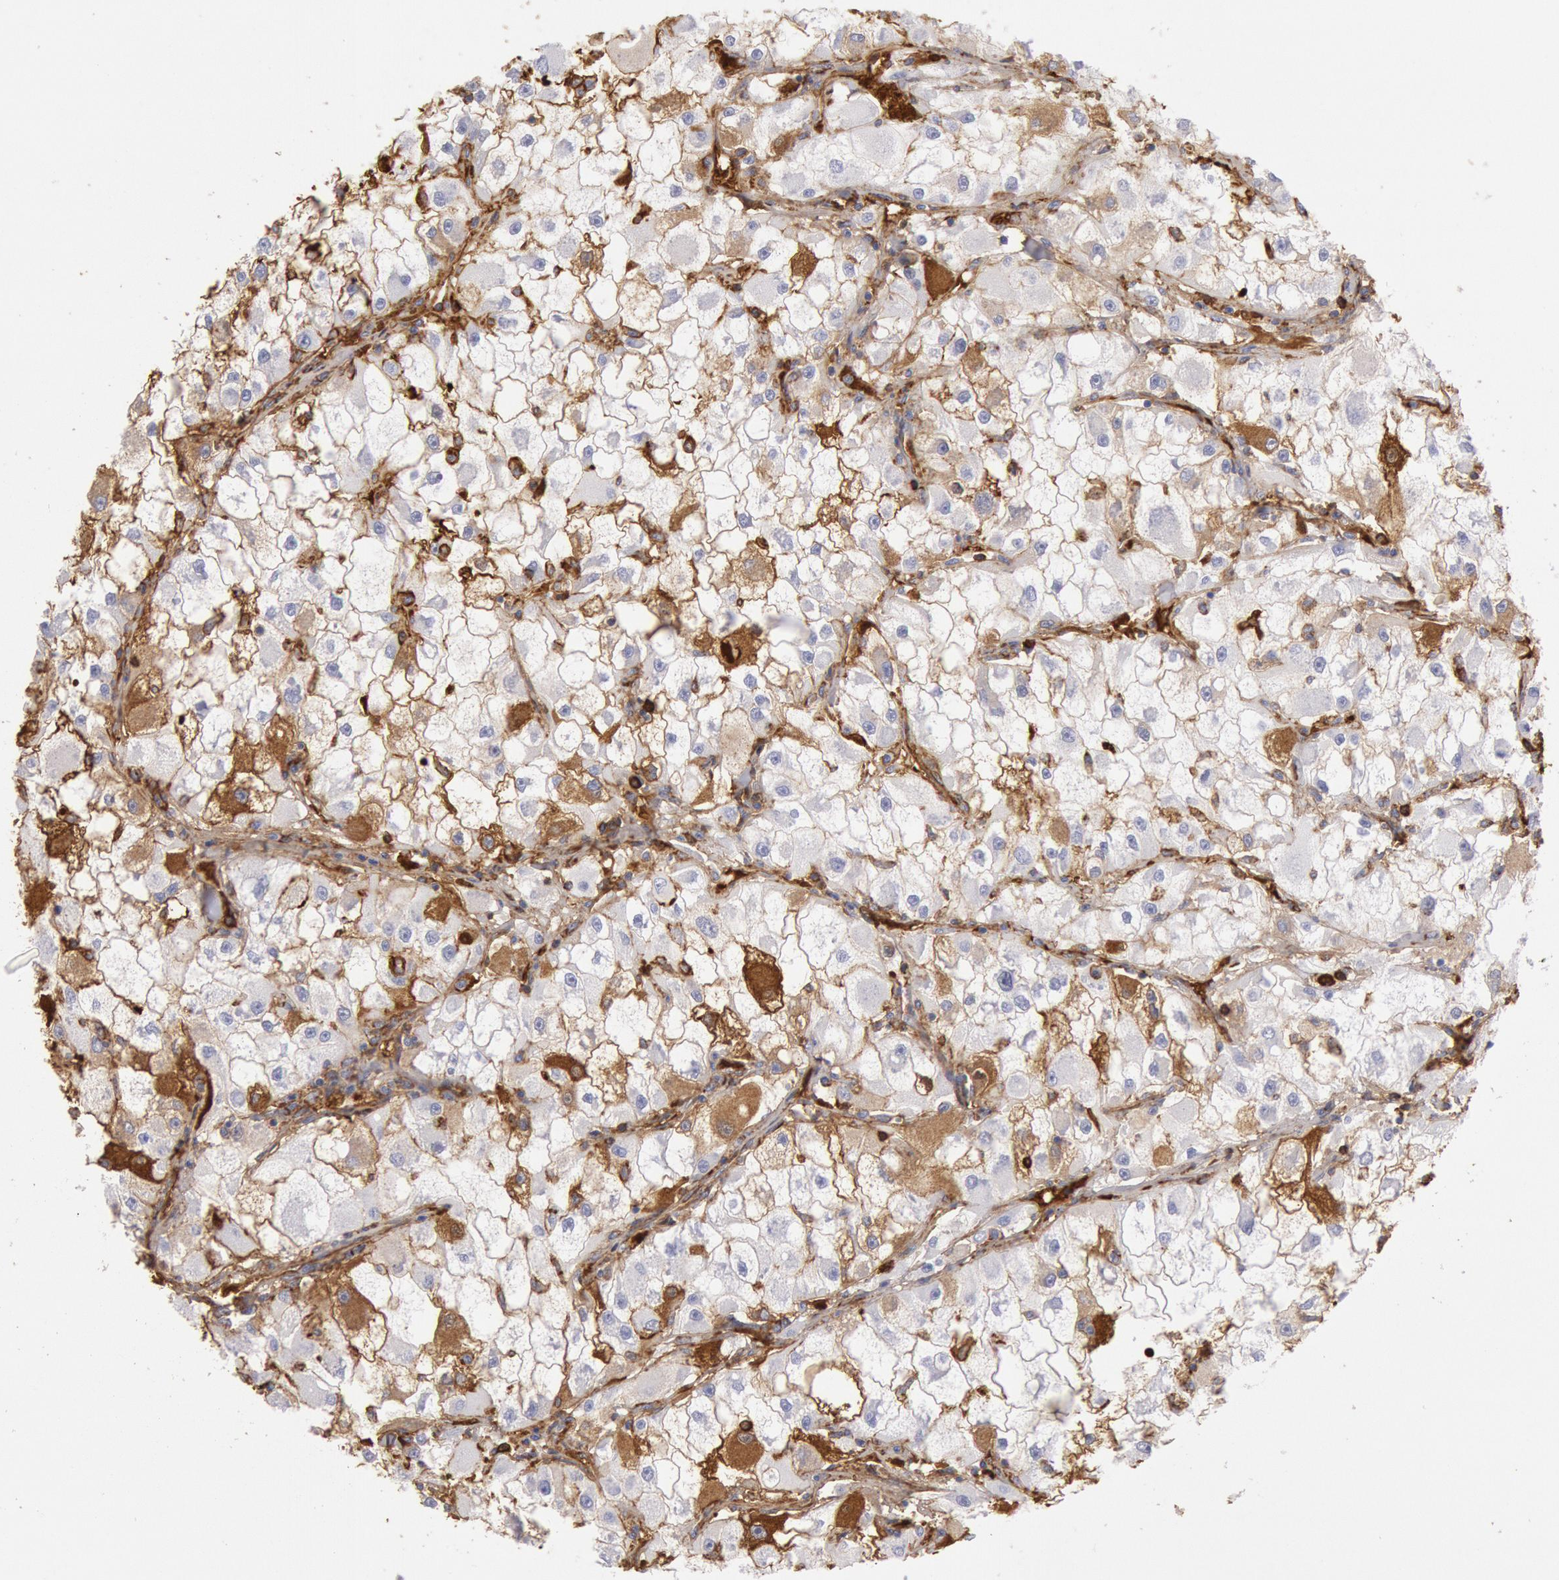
{"staining": {"intensity": "negative", "quantity": "none", "location": "none"}, "tissue": "renal cancer", "cell_type": "Tumor cells", "image_type": "cancer", "snomed": [{"axis": "morphology", "description": "Adenocarcinoma, NOS"}, {"axis": "topography", "description": "Kidney"}], "caption": "Renal cancer was stained to show a protein in brown. There is no significant positivity in tumor cells. (DAB (3,3'-diaminobenzidine) immunohistochemistry visualized using brightfield microscopy, high magnification).", "gene": "IGHA1", "patient": {"sex": "female", "age": 73}}